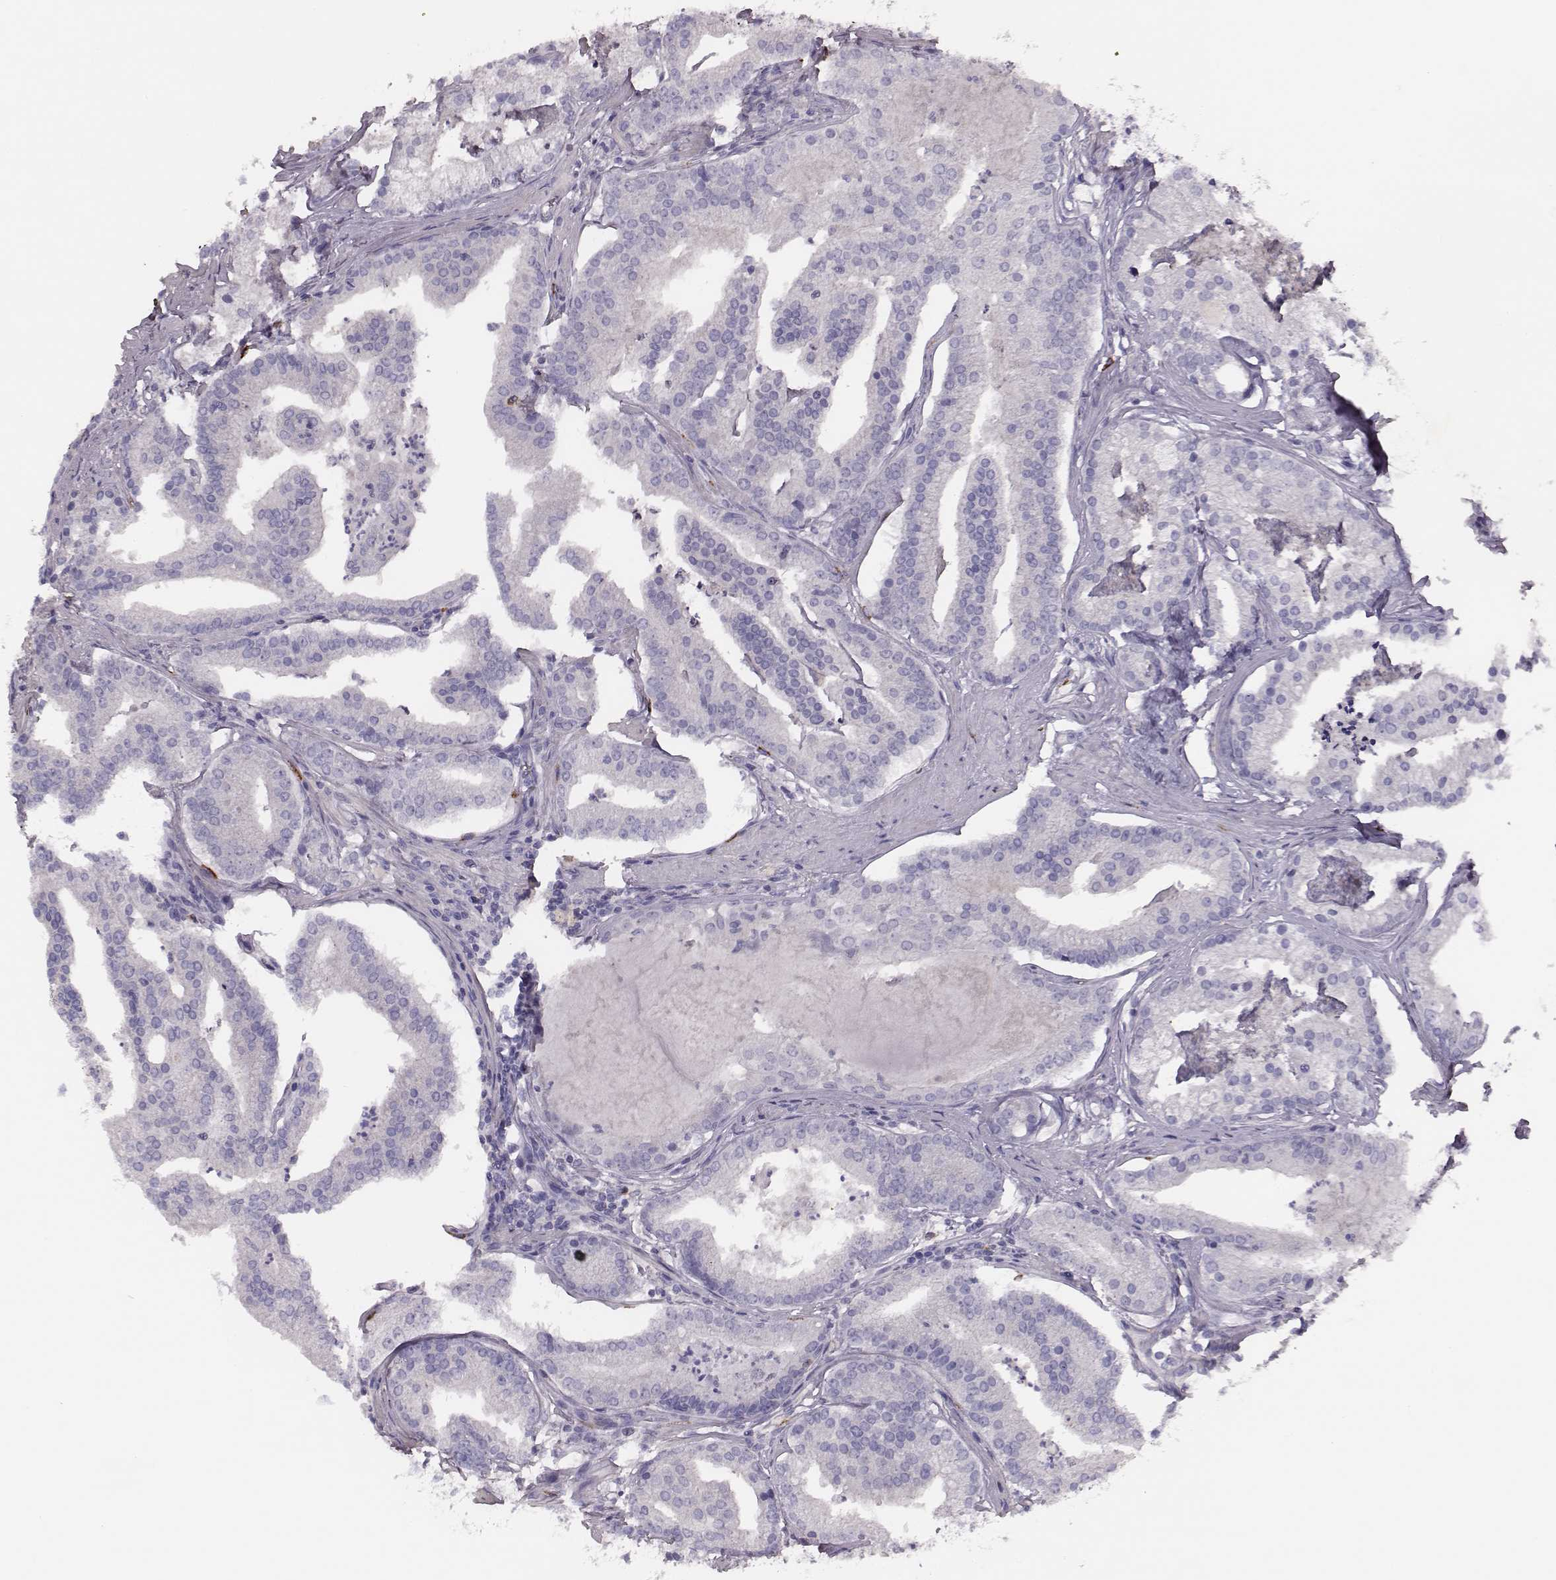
{"staining": {"intensity": "negative", "quantity": "none", "location": "none"}, "tissue": "prostate cancer", "cell_type": "Tumor cells", "image_type": "cancer", "snomed": [{"axis": "morphology", "description": "Adenocarcinoma, NOS"}, {"axis": "topography", "description": "Prostate and seminal vesicle, NOS"}, {"axis": "topography", "description": "Prostate"}], "caption": "Tumor cells show no significant positivity in prostate cancer. Nuclei are stained in blue.", "gene": "P2RY10", "patient": {"sex": "male", "age": 44}}